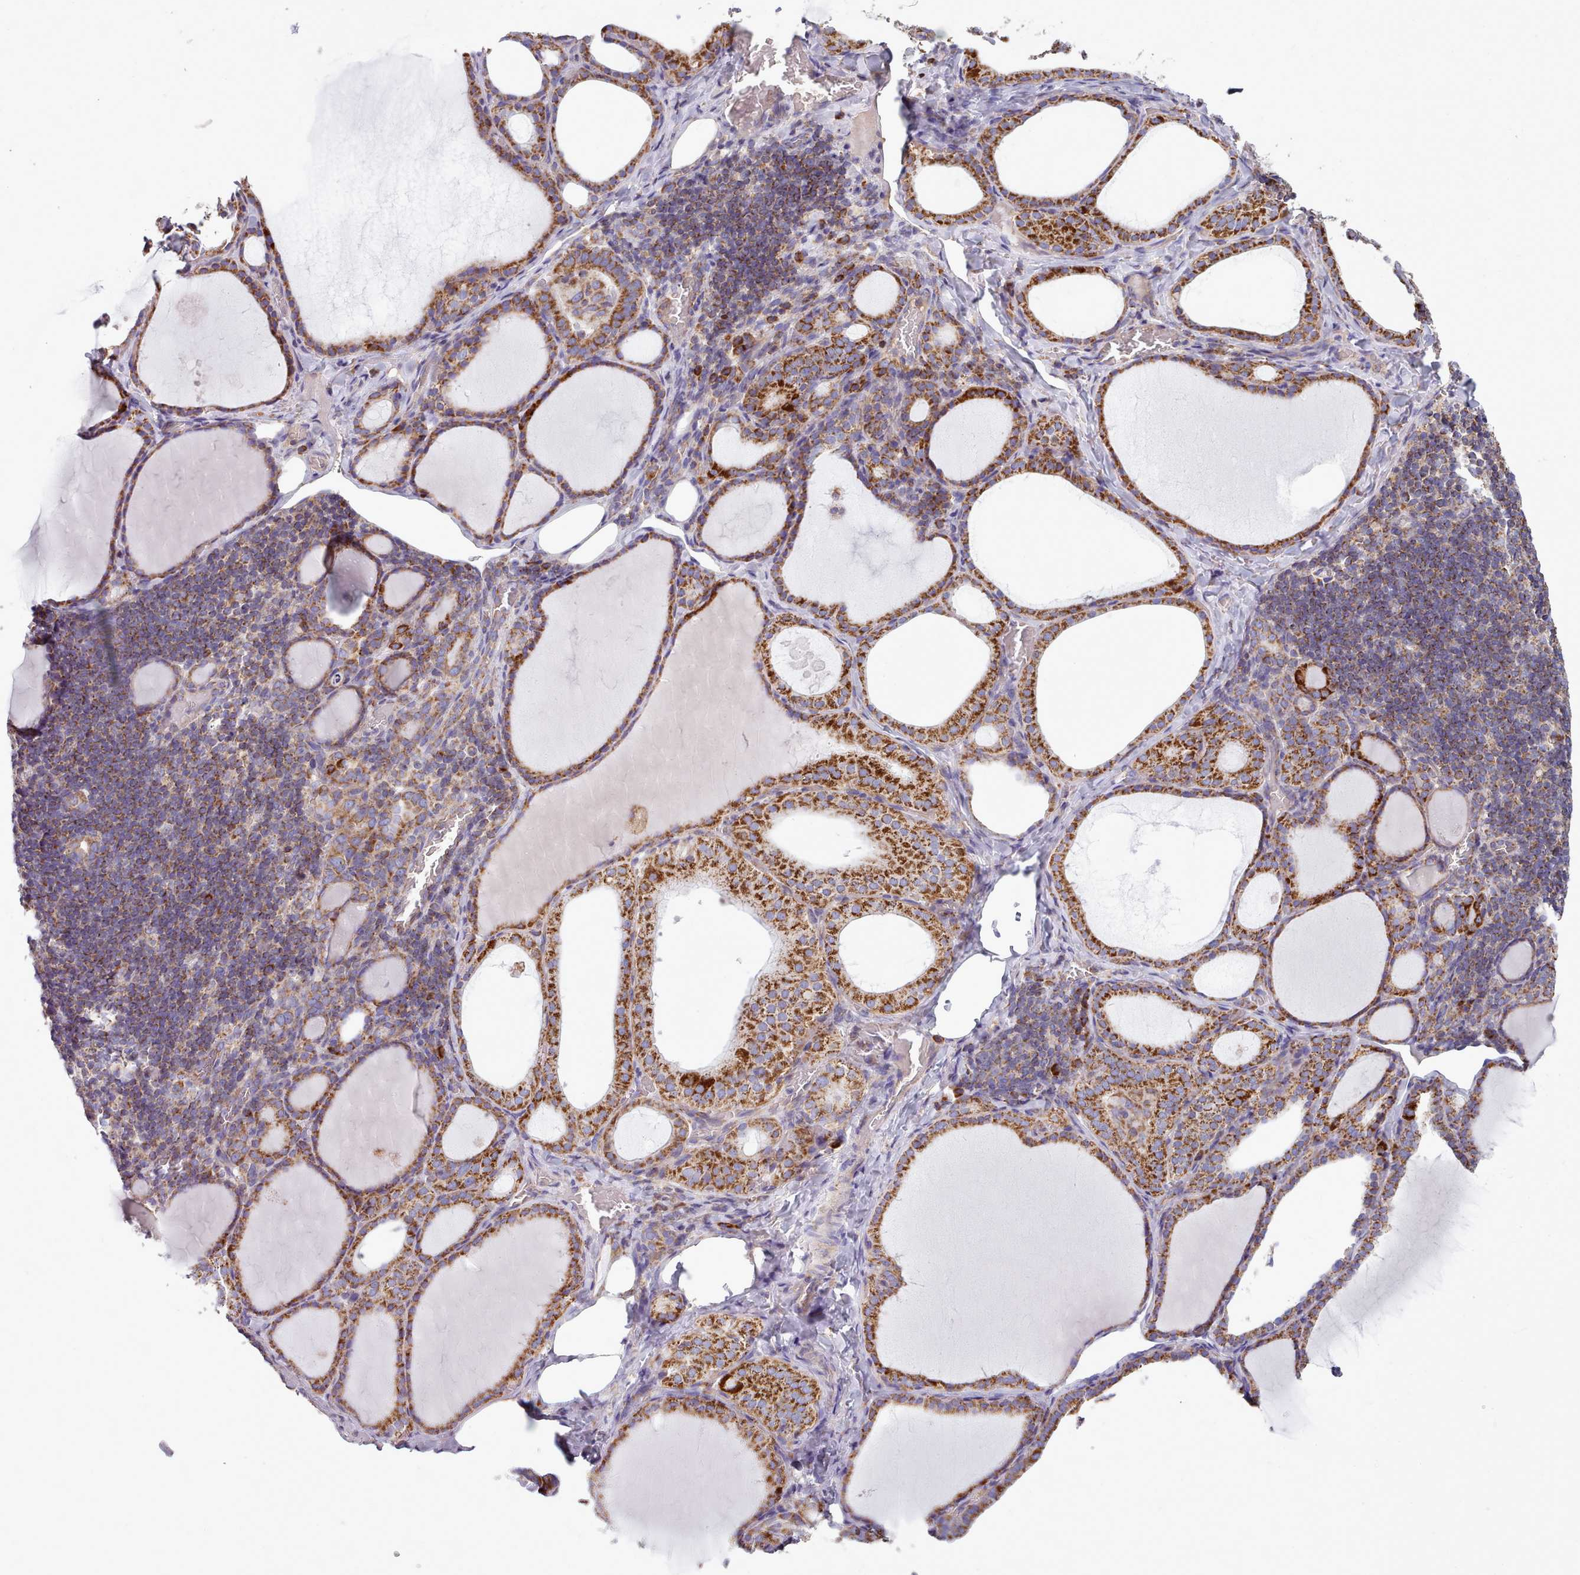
{"staining": {"intensity": "strong", "quantity": ">75%", "location": "cytoplasmic/membranous"}, "tissue": "thyroid gland", "cell_type": "Glandular cells", "image_type": "normal", "snomed": [{"axis": "morphology", "description": "Normal tissue, NOS"}, {"axis": "topography", "description": "Thyroid gland"}], "caption": "Immunohistochemical staining of benign thyroid gland shows high levels of strong cytoplasmic/membranous staining in approximately >75% of glandular cells.", "gene": "SRP54", "patient": {"sex": "female", "age": 39}}